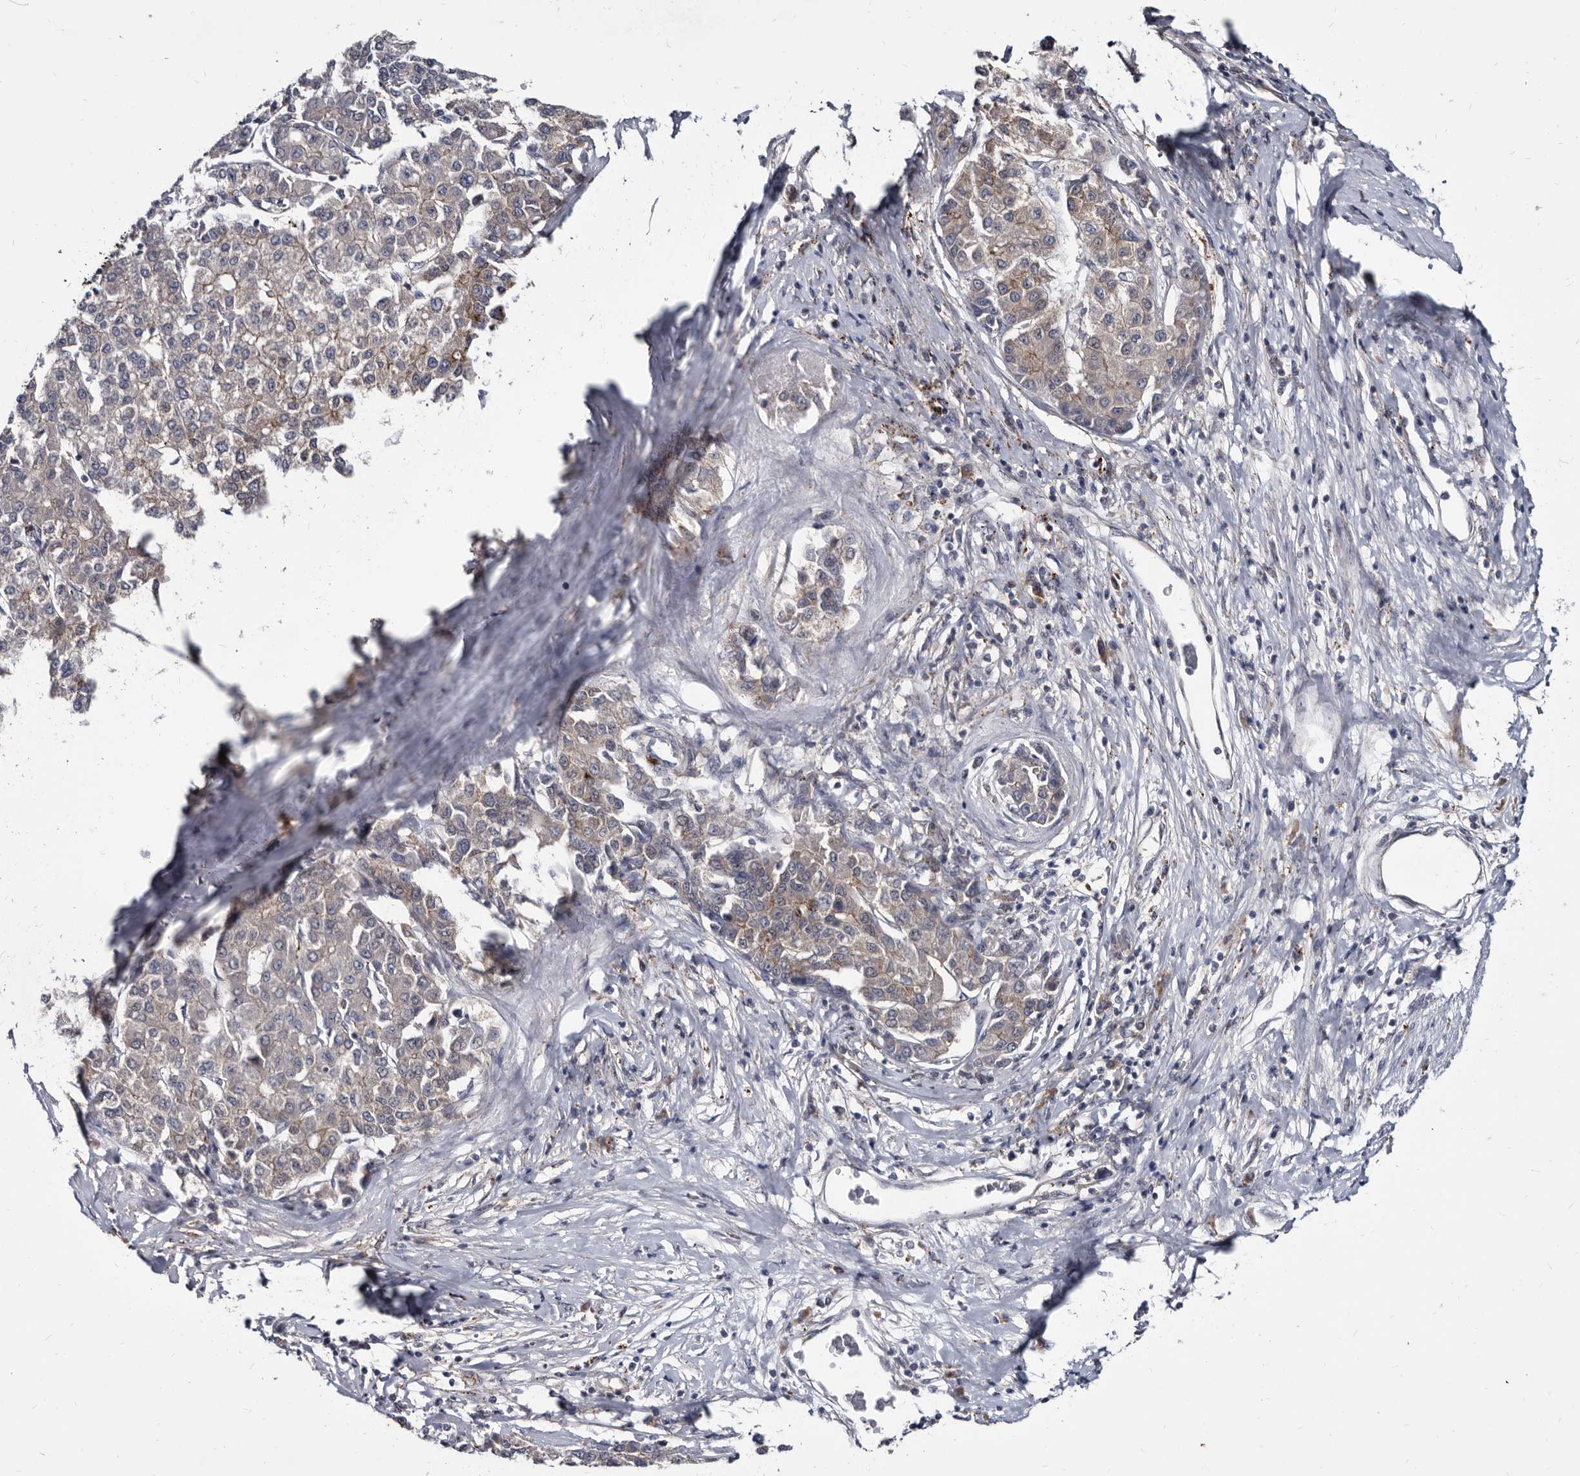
{"staining": {"intensity": "weak", "quantity": "<25%", "location": "cytoplasmic/membranous"}, "tissue": "liver cancer", "cell_type": "Tumor cells", "image_type": "cancer", "snomed": [{"axis": "morphology", "description": "Carcinoma, Hepatocellular, NOS"}, {"axis": "topography", "description": "Liver"}], "caption": "This is an IHC image of human liver cancer (hepatocellular carcinoma). There is no staining in tumor cells.", "gene": "ABCF2", "patient": {"sex": "male", "age": 65}}